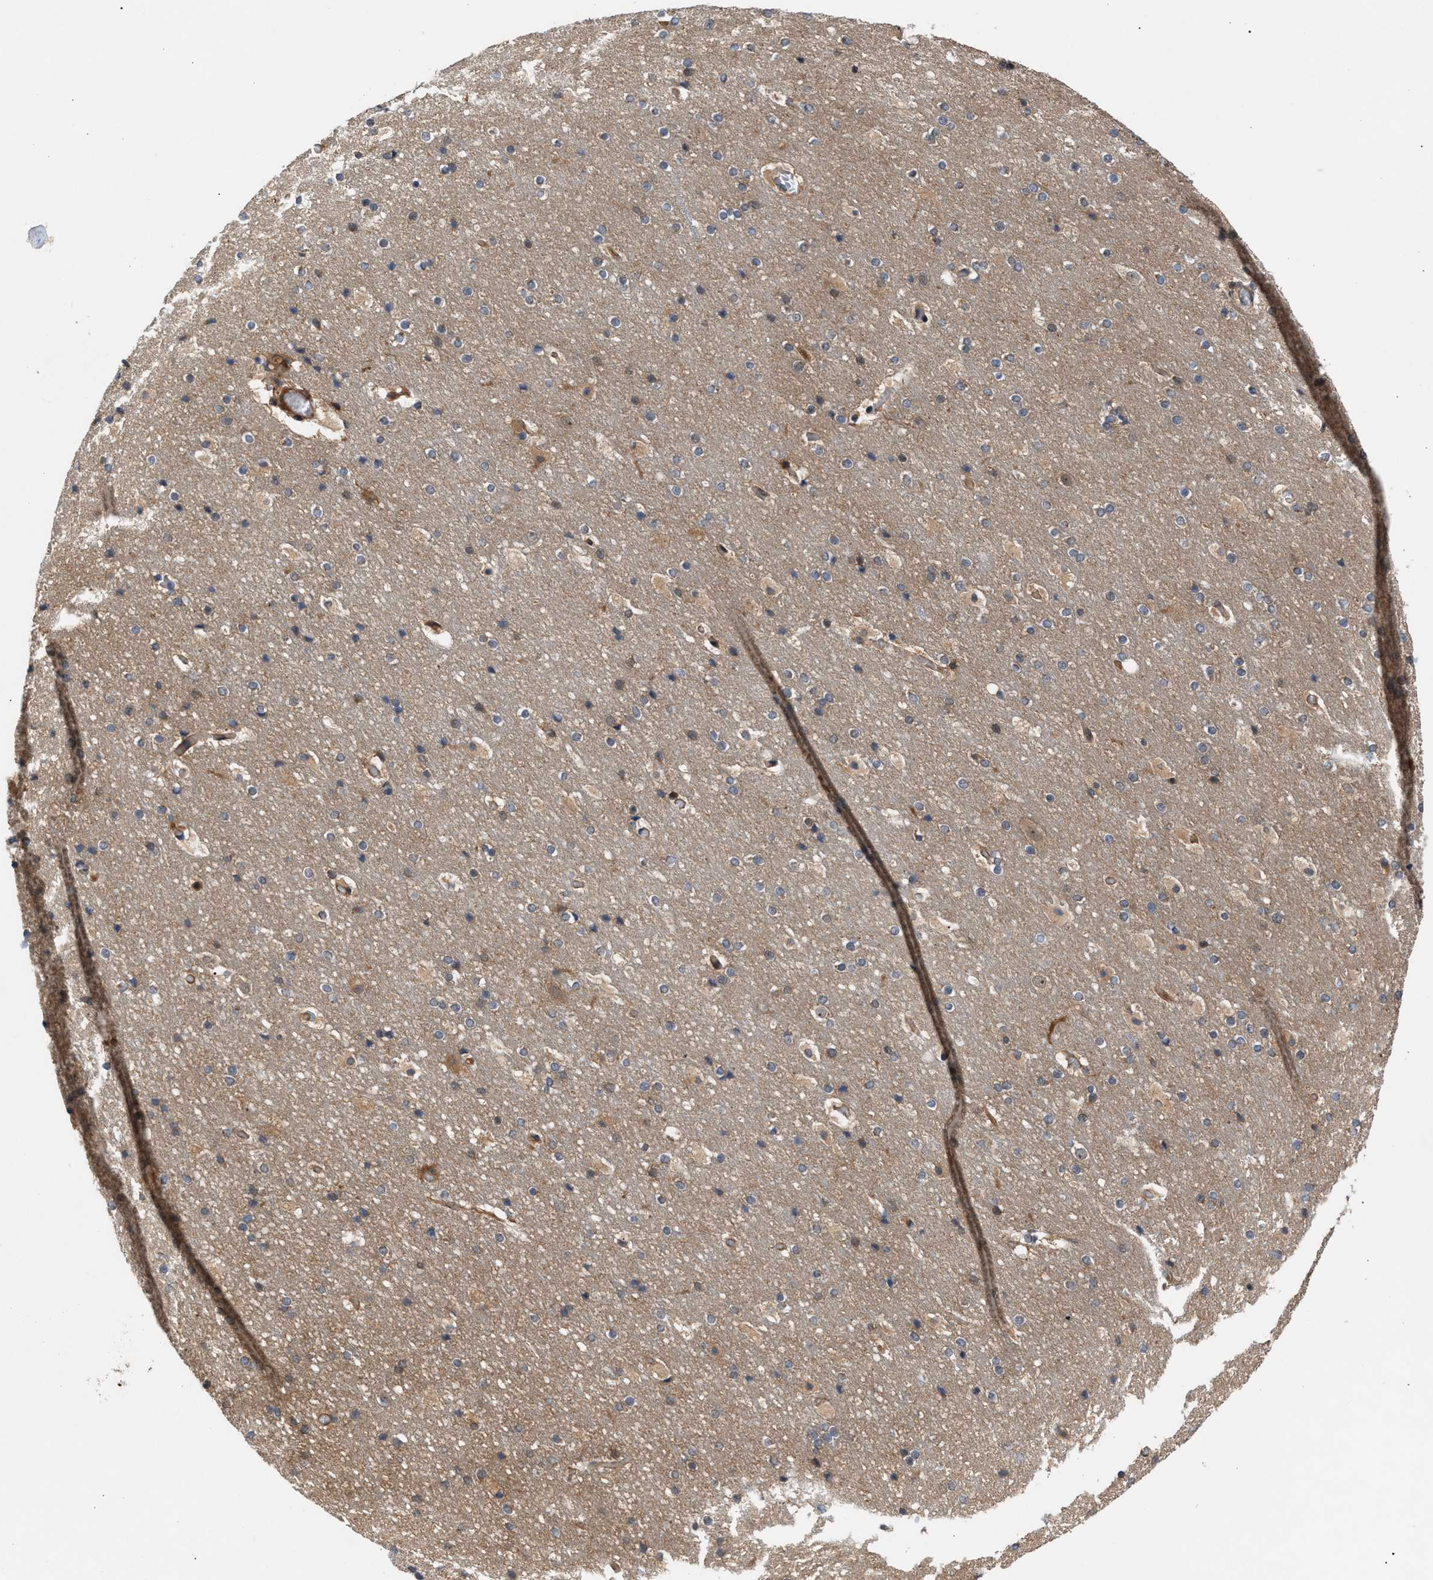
{"staining": {"intensity": "moderate", "quantity": ">75%", "location": "cytoplasmic/membranous"}, "tissue": "cerebral cortex", "cell_type": "Endothelial cells", "image_type": "normal", "snomed": [{"axis": "morphology", "description": "Normal tissue, NOS"}, {"axis": "topography", "description": "Cerebral cortex"}], "caption": "Immunohistochemical staining of unremarkable human cerebral cortex demonstrates >75% levels of moderate cytoplasmic/membranous protein staining in approximately >75% of endothelial cells.", "gene": "GLOD4", "patient": {"sex": "male", "age": 57}}